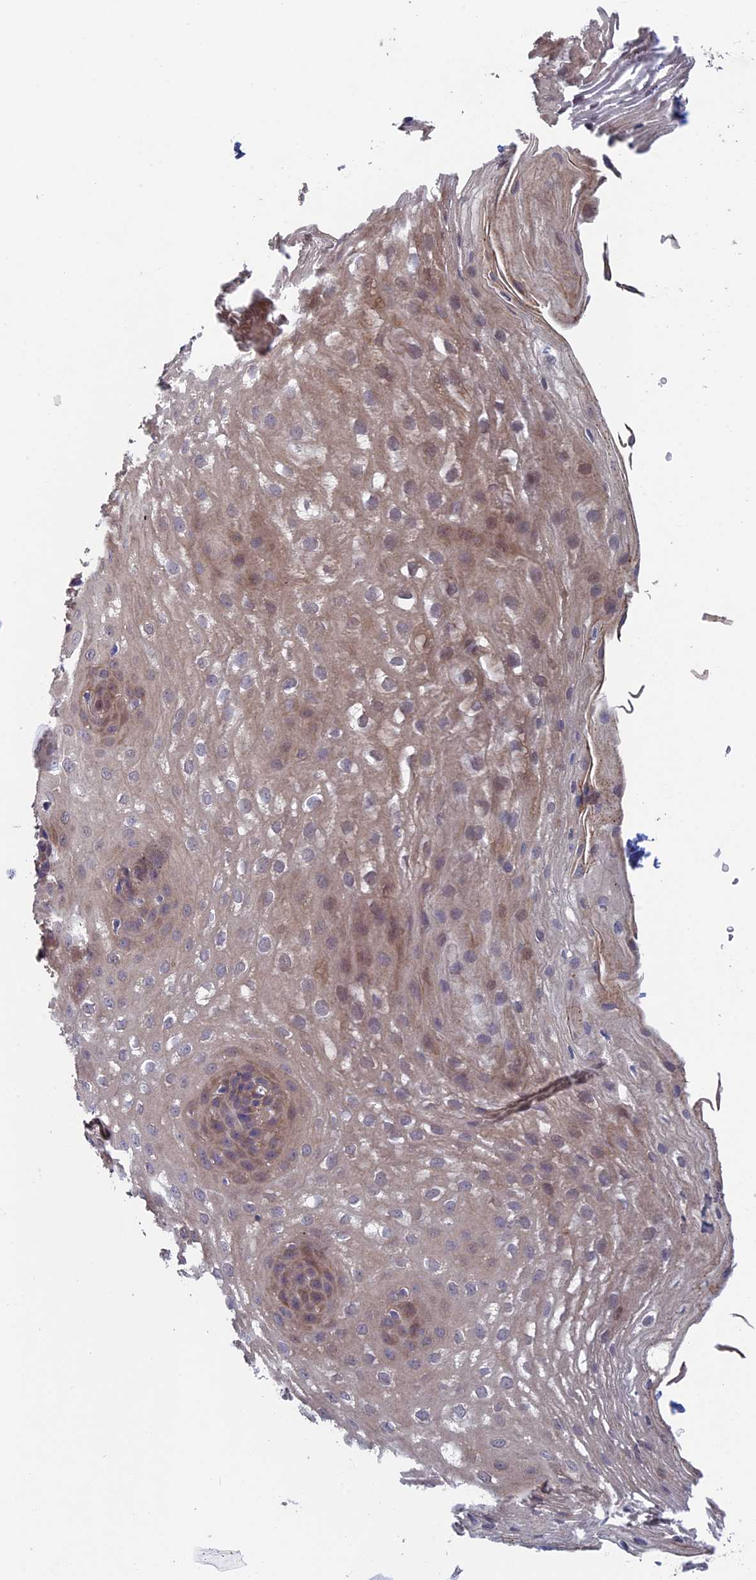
{"staining": {"intensity": "weak", "quantity": "25%-75%", "location": "cytoplasmic/membranous"}, "tissue": "esophagus", "cell_type": "Squamous epithelial cells", "image_type": "normal", "snomed": [{"axis": "morphology", "description": "Normal tissue, NOS"}, {"axis": "topography", "description": "Esophagus"}], "caption": "Esophagus stained with DAB (3,3'-diaminobenzidine) immunohistochemistry (IHC) demonstrates low levels of weak cytoplasmic/membranous staining in approximately 25%-75% of squamous epithelial cells.", "gene": "LCMT1", "patient": {"sex": "female", "age": 66}}